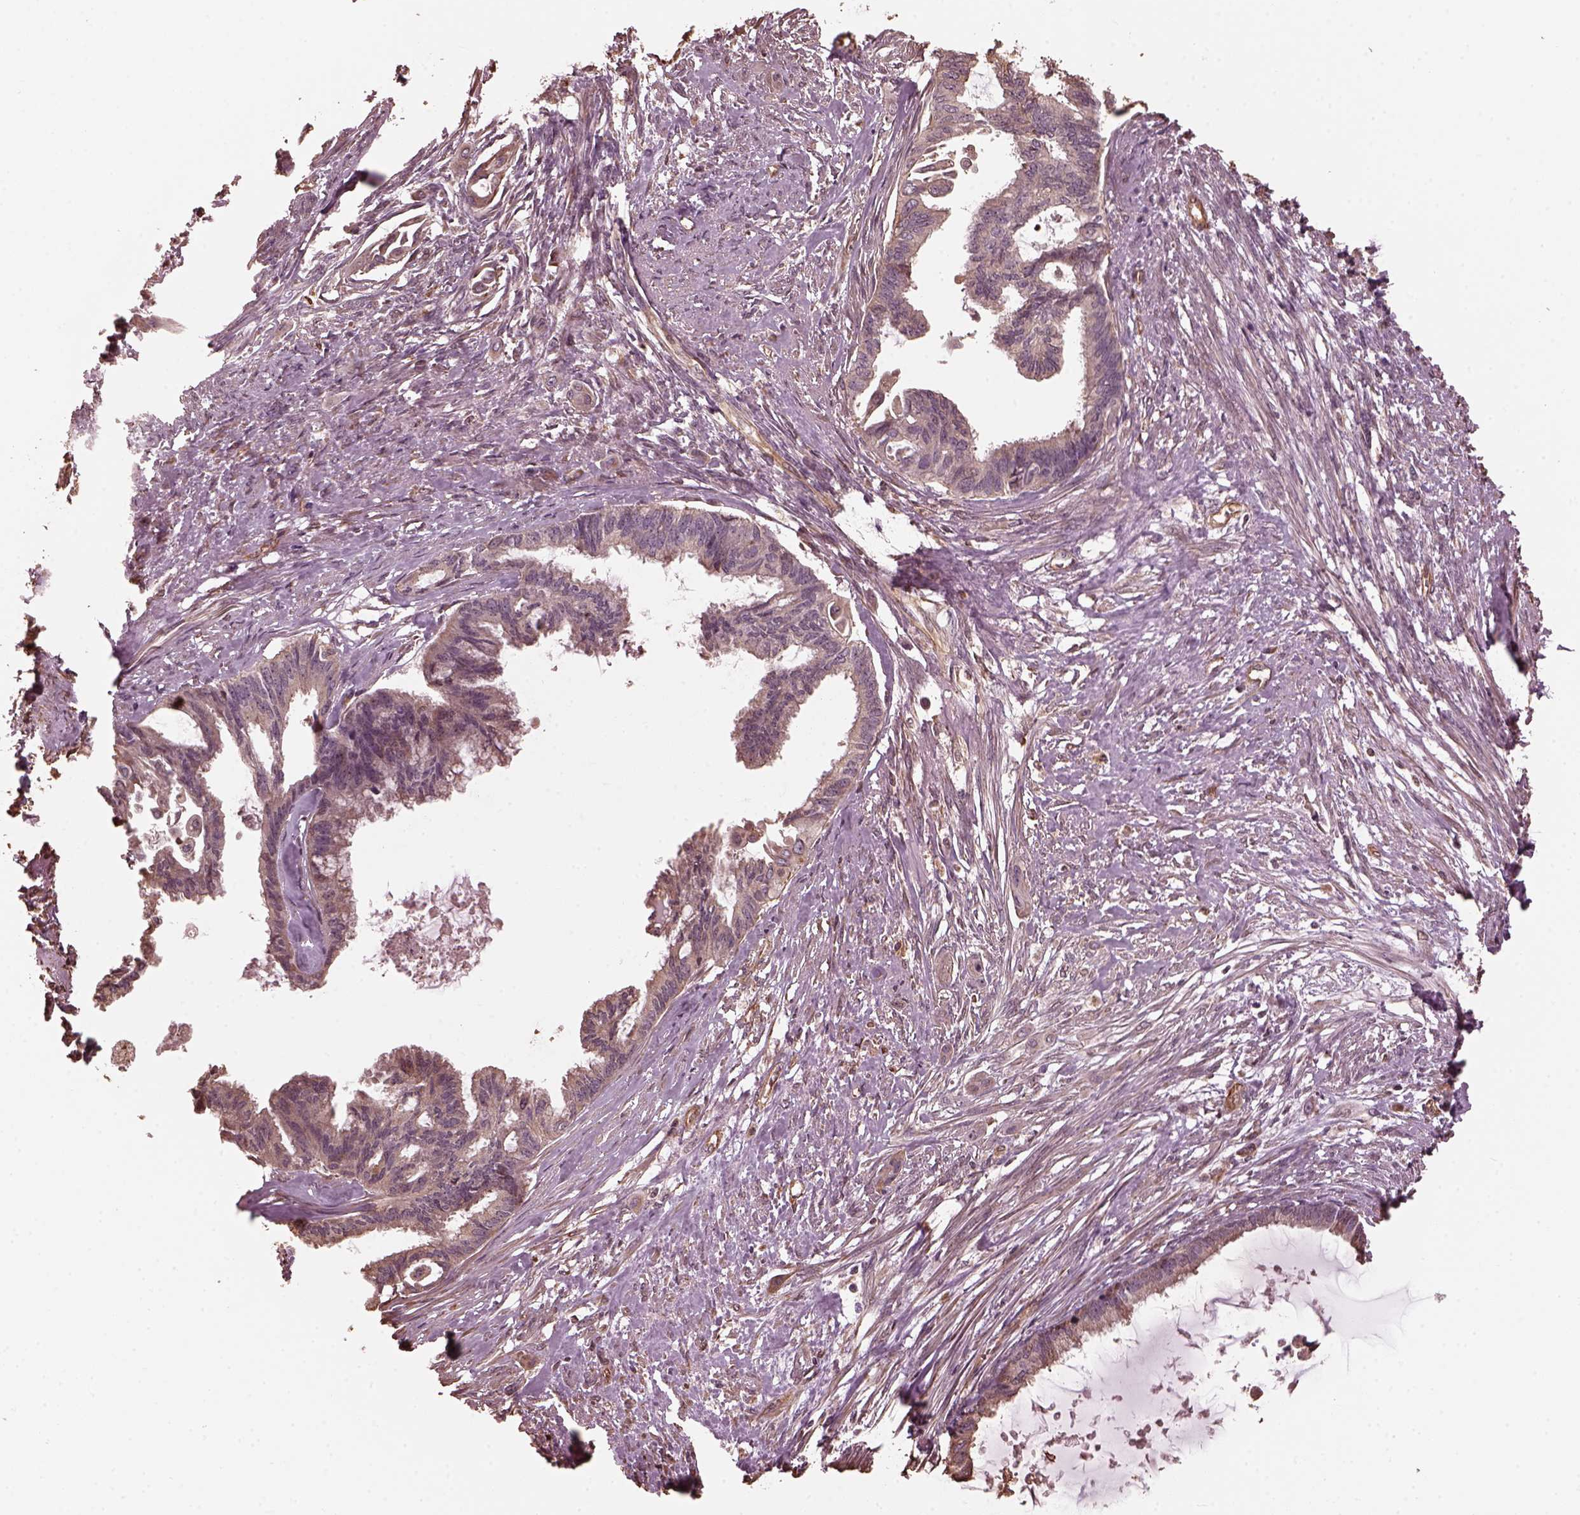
{"staining": {"intensity": "negative", "quantity": "none", "location": "none"}, "tissue": "endometrial cancer", "cell_type": "Tumor cells", "image_type": "cancer", "snomed": [{"axis": "morphology", "description": "Adenocarcinoma, NOS"}, {"axis": "topography", "description": "Endometrium"}], "caption": "Immunohistochemistry photomicrograph of adenocarcinoma (endometrial) stained for a protein (brown), which exhibits no staining in tumor cells.", "gene": "GTPBP1", "patient": {"sex": "female", "age": 86}}